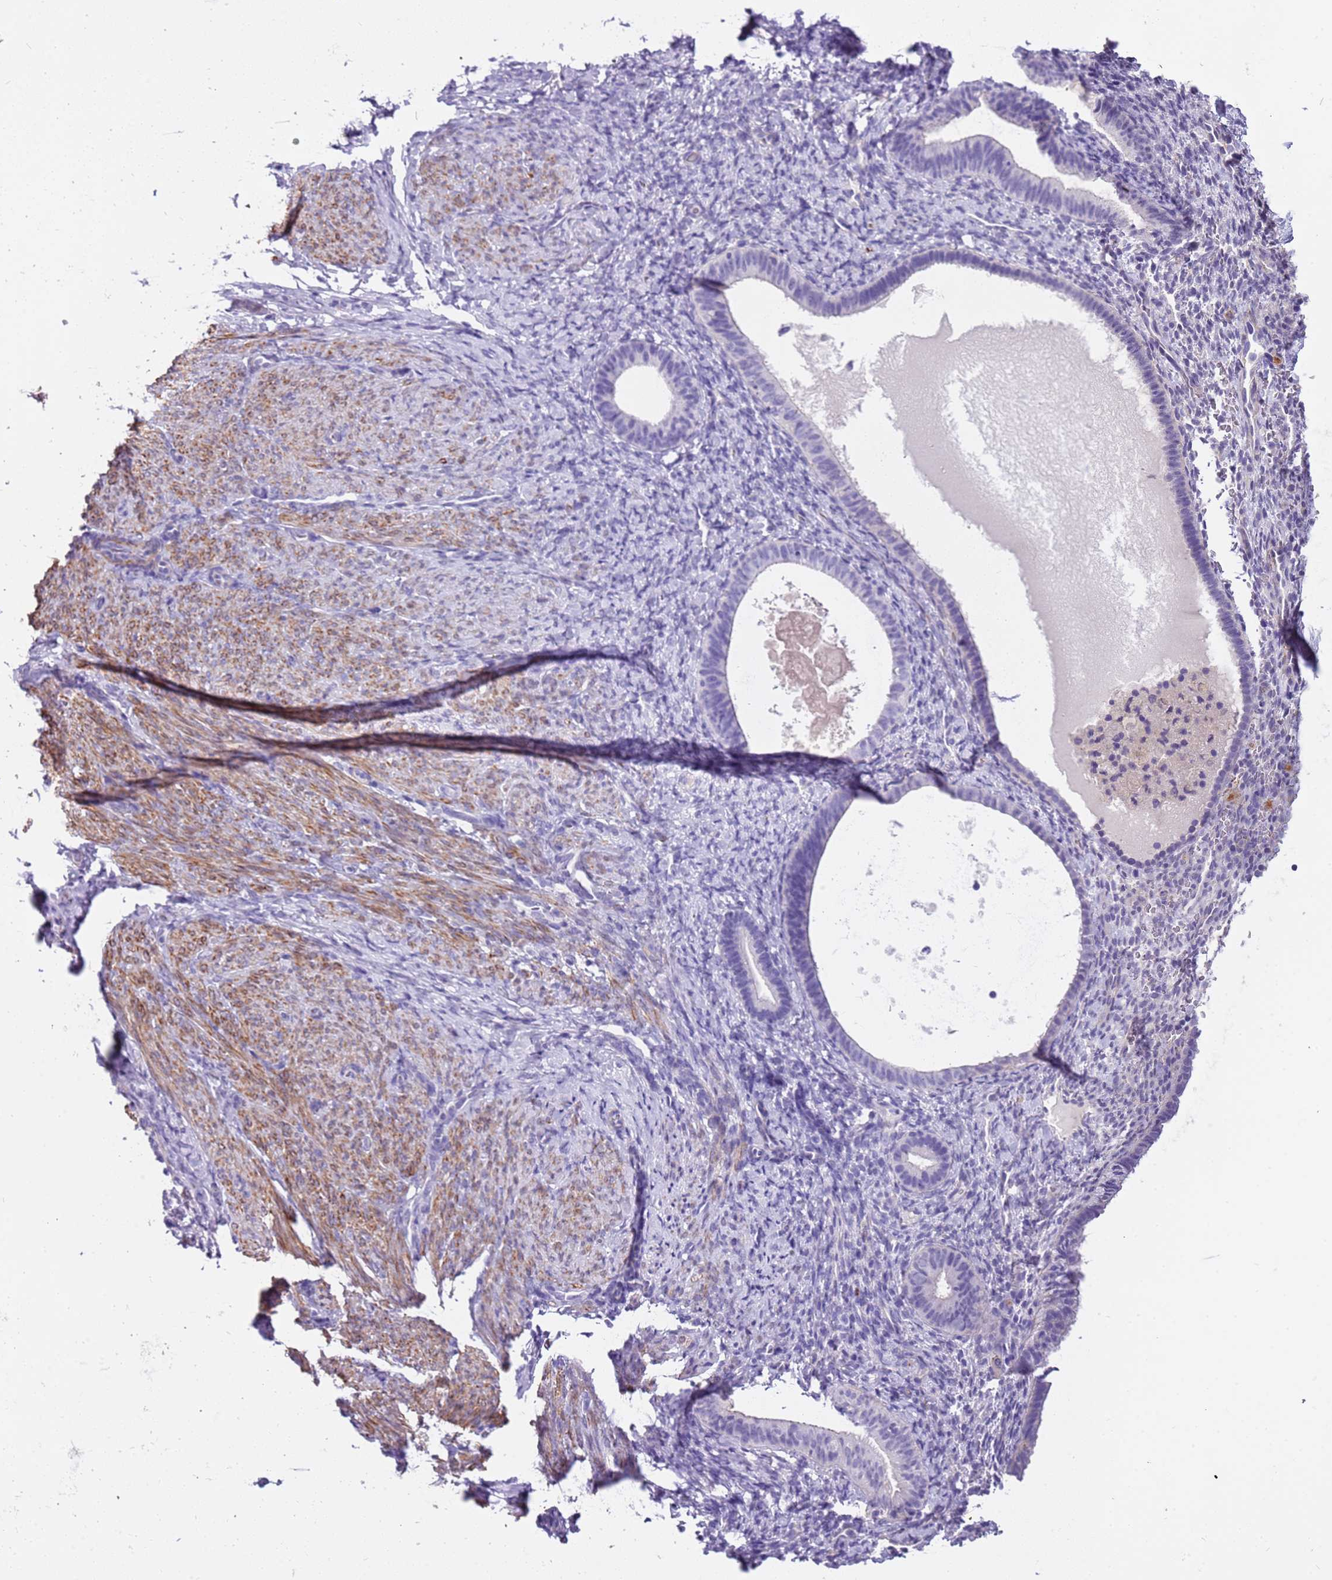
{"staining": {"intensity": "negative", "quantity": "none", "location": "none"}, "tissue": "endometrium", "cell_type": "Cells in endometrial stroma", "image_type": "normal", "snomed": [{"axis": "morphology", "description": "Normal tissue, NOS"}, {"axis": "topography", "description": "Endometrium"}], "caption": "There is no significant positivity in cells in endometrial stroma of endometrium. The staining is performed using DAB brown chromogen with nuclei counter-stained in using hematoxylin.", "gene": "PCGF2", "patient": {"sex": "female", "age": 65}}